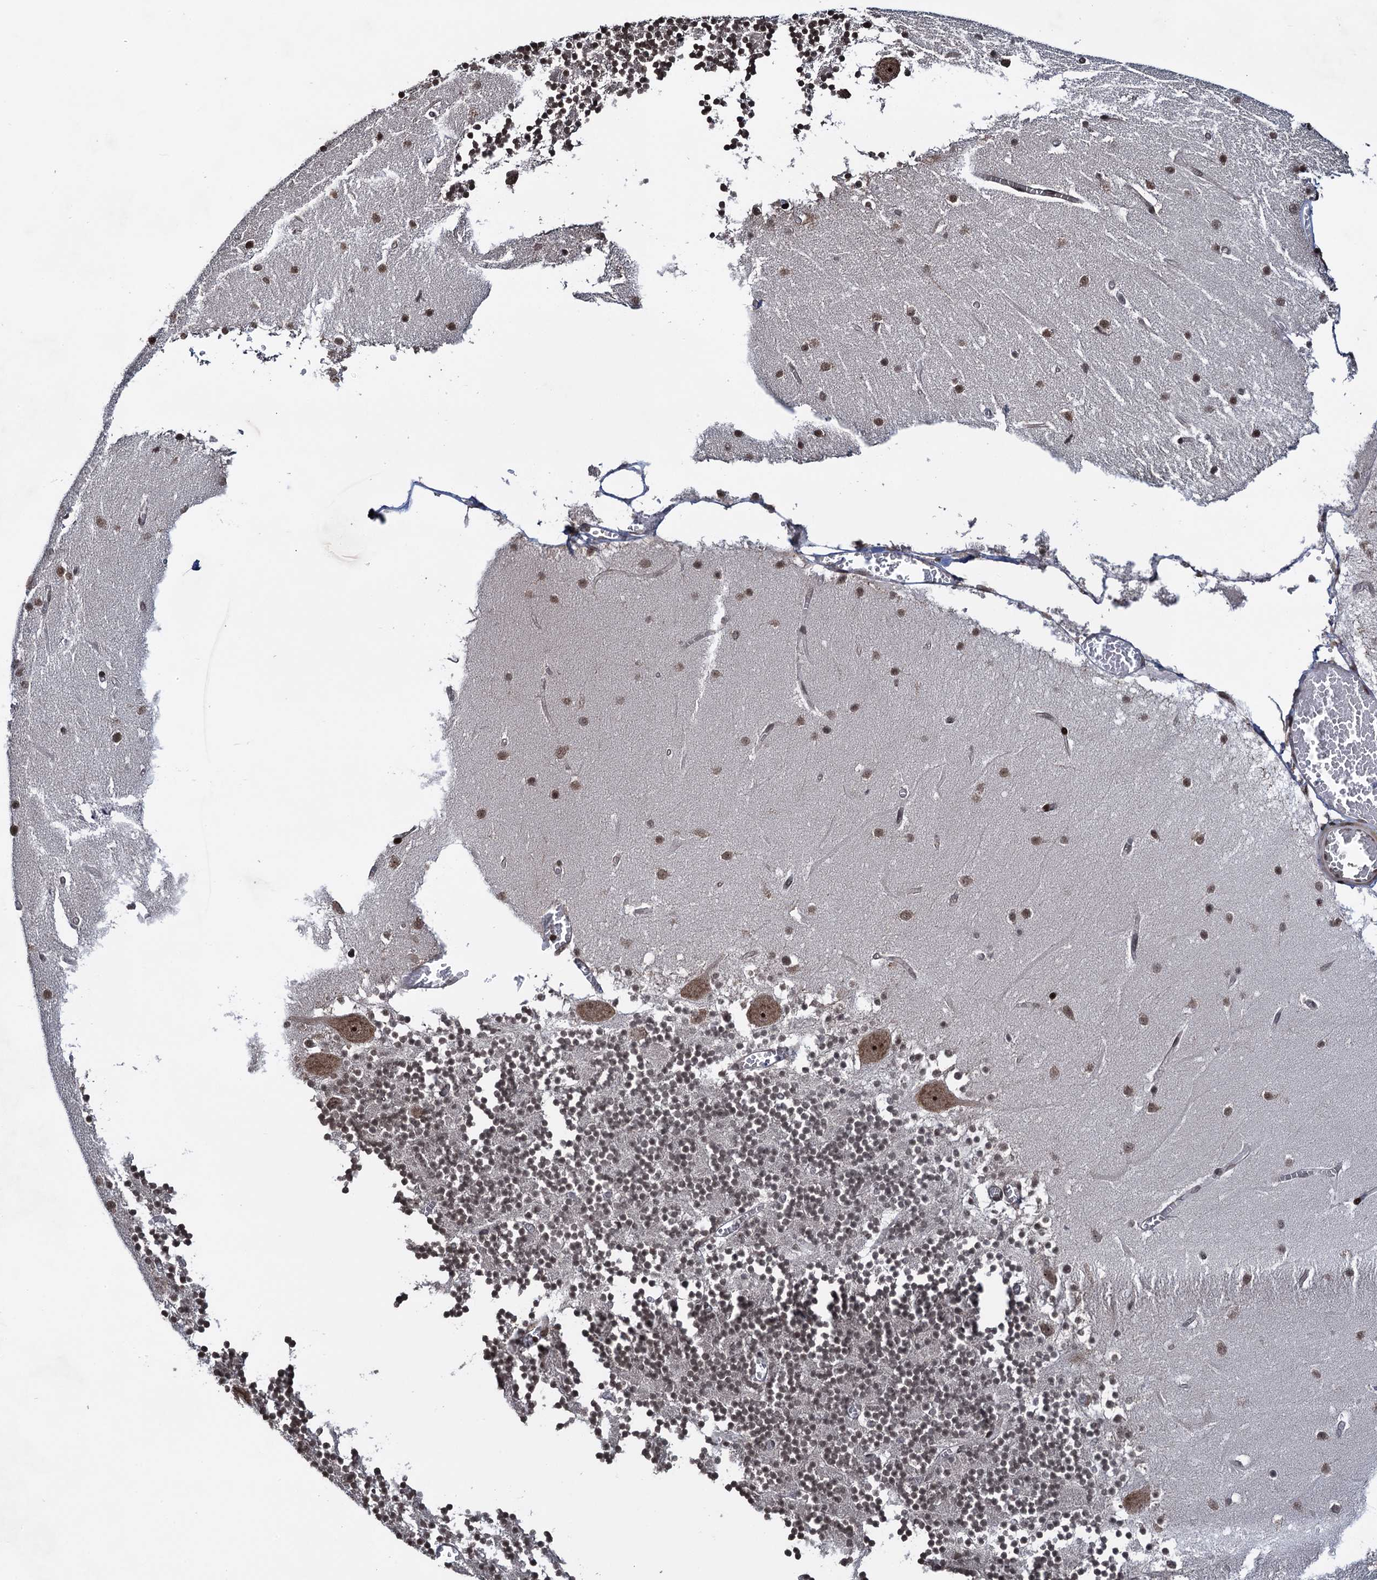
{"staining": {"intensity": "moderate", "quantity": "25%-75%", "location": "nuclear"}, "tissue": "cerebellum", "cell_type": "Cells in granular layer", "image_type": "normal", "snomed": [{"axis": "morphology", "description": "Normal tissue, NOS"}, {"axis": "topography", "description": "Cerebellum"}], "caption": "Cerebellum stained with DAB (3,3'-diaminobenzidine) immunohistochemistry (IHC) demonstrates medium levels of moderate nuclear staining in about 25%-75% of cells in granular layer.", "gene": "ZNF169", "patient": {"sex": "female", "age": 28}}